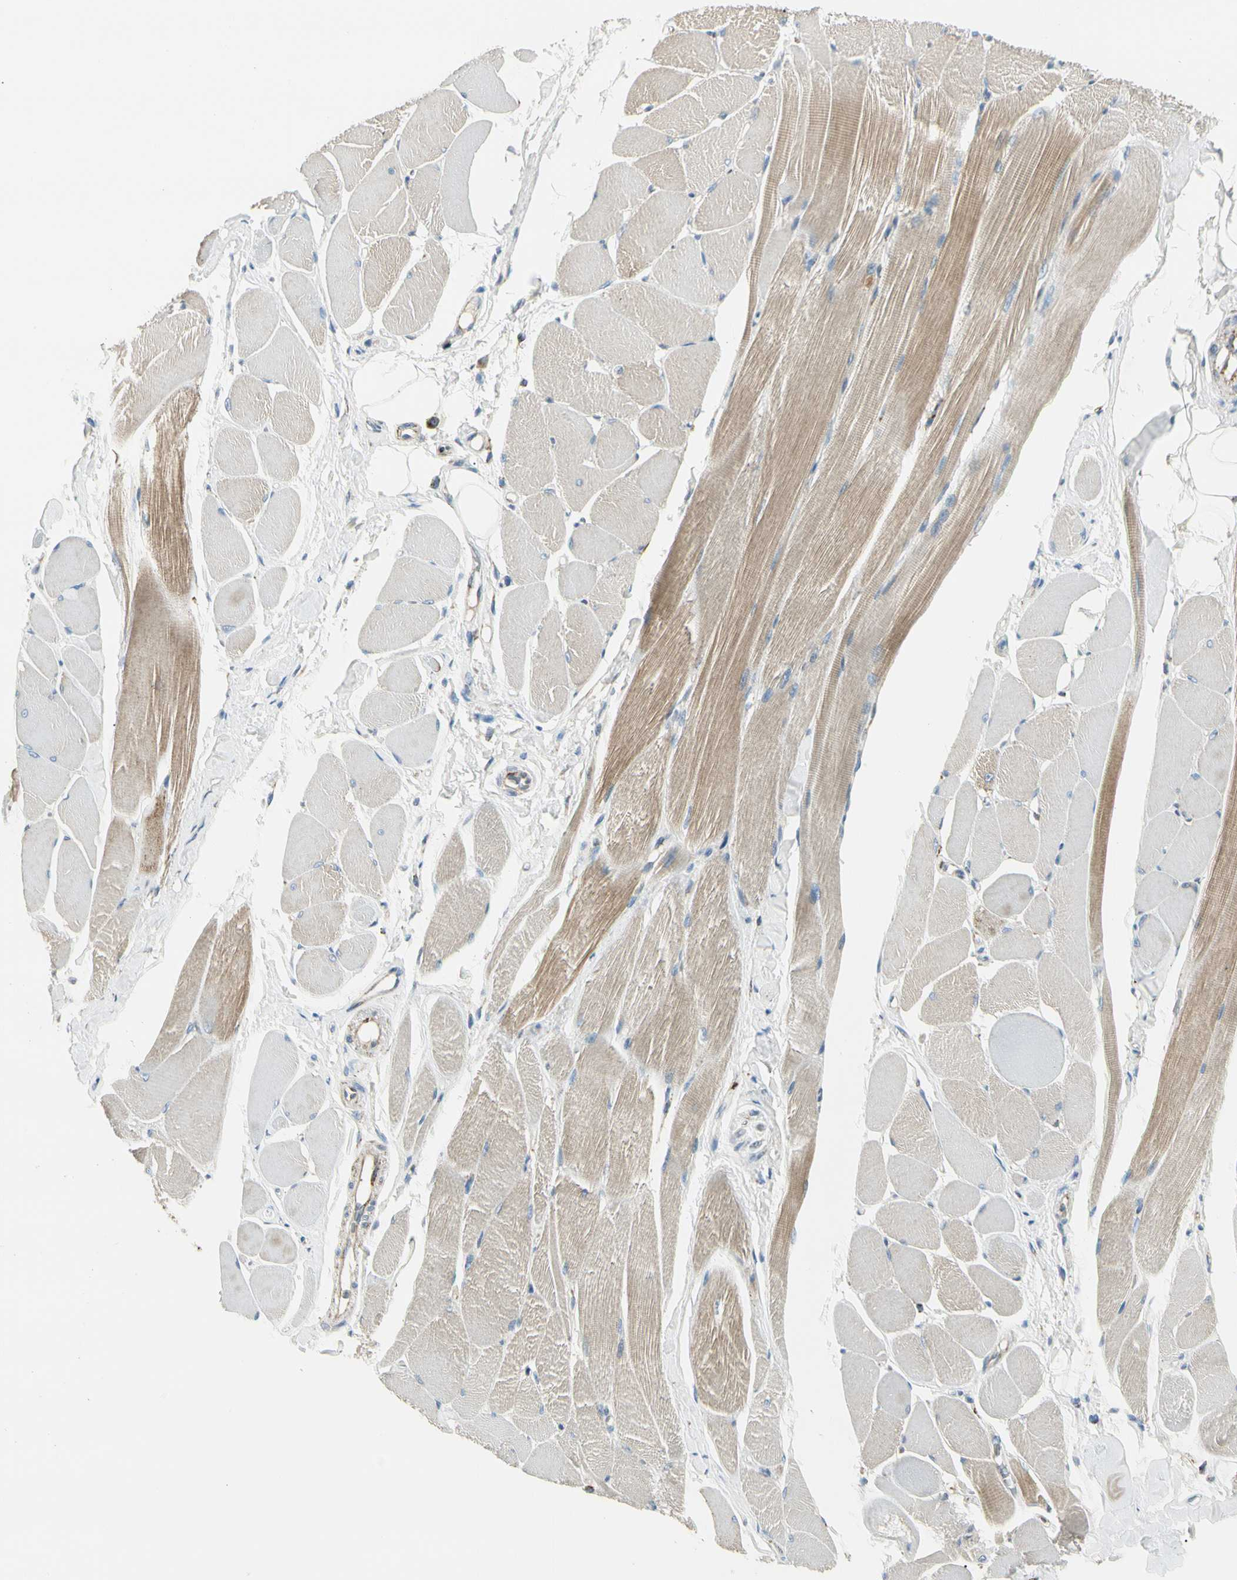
{"staining": {"intensity": "moderate", "quantity": "25%-75%", "location": "cytoplasmic/membranous"}, "tissue": "skeletal muscle", "cell_type": "Myocytes", "image_type": "normal", "snomed": [{"axis": "morphology", "description": "Normal tissue, NOS"}, {"axis": "topography", "description": "Skeletal muscle"}, {"axis": "topography", "description": "Peripheral nerve tissue"}], "caption": "IHC (DAB (3,3'-diaminobenzidine)) staining of benign human skeletal muscle displays moderate cytoplasmic/membranous protein positivity in about 25%-75% of myocytes.", "gene": "ME2", "patient": {"sex": "female", "age": 84}}